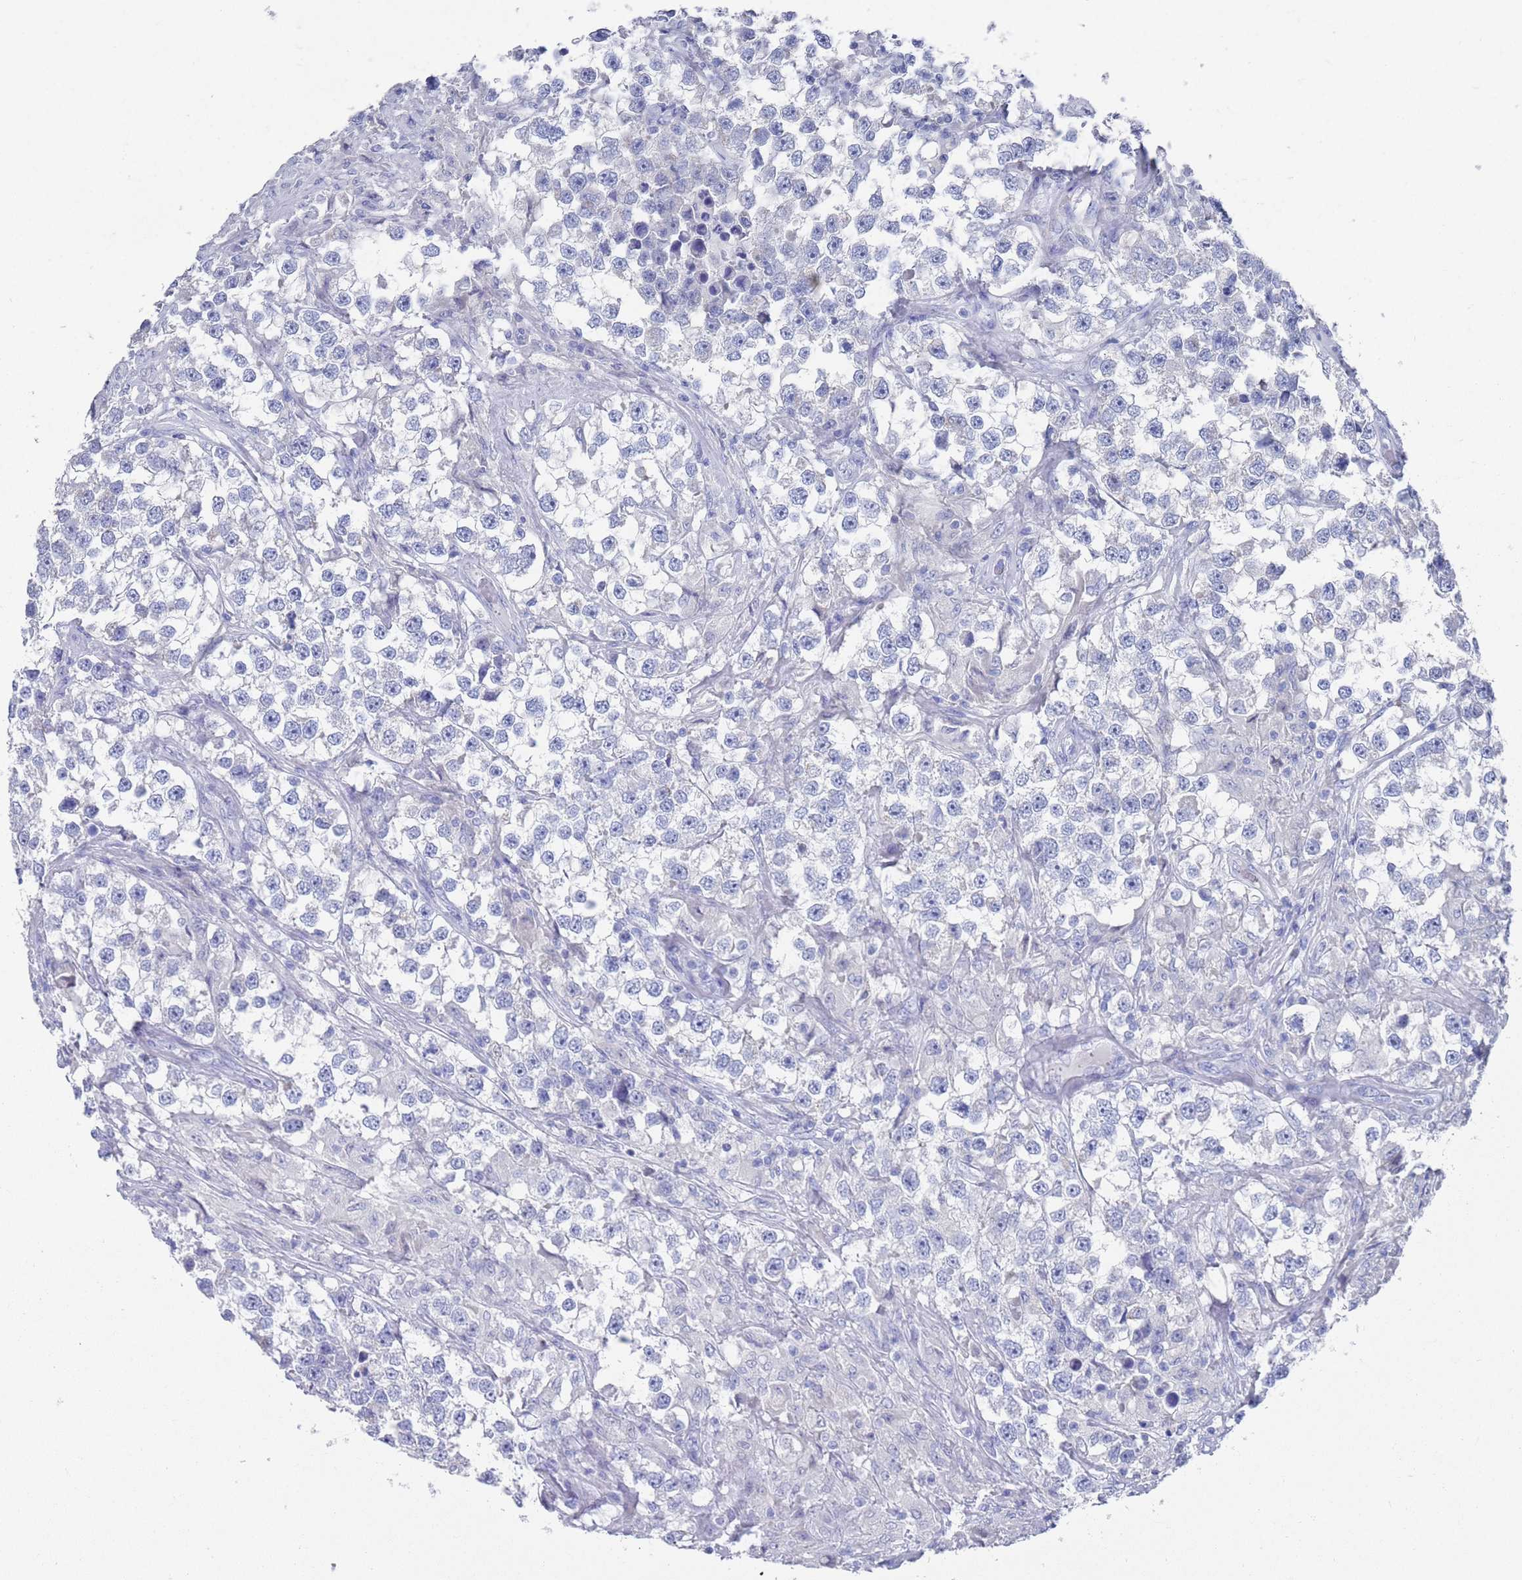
{"staining": {"intensity": "negative", "quantity": "none", "location": "none"}, "tissue": "testis cancer", "cell_type": "Tumor cells", "image_type": "cancer", "snomed": [{"axis": "morphology", "description": "Seminoma, NOS"}, {"axis": "topography", "description": "Testis"}], "caption": "Protein analysis of testis seminoma exhibits no significant positivity in tumor cells.", "gene": "MTMR2", "patient": {"sex": "male", "age": 46}}